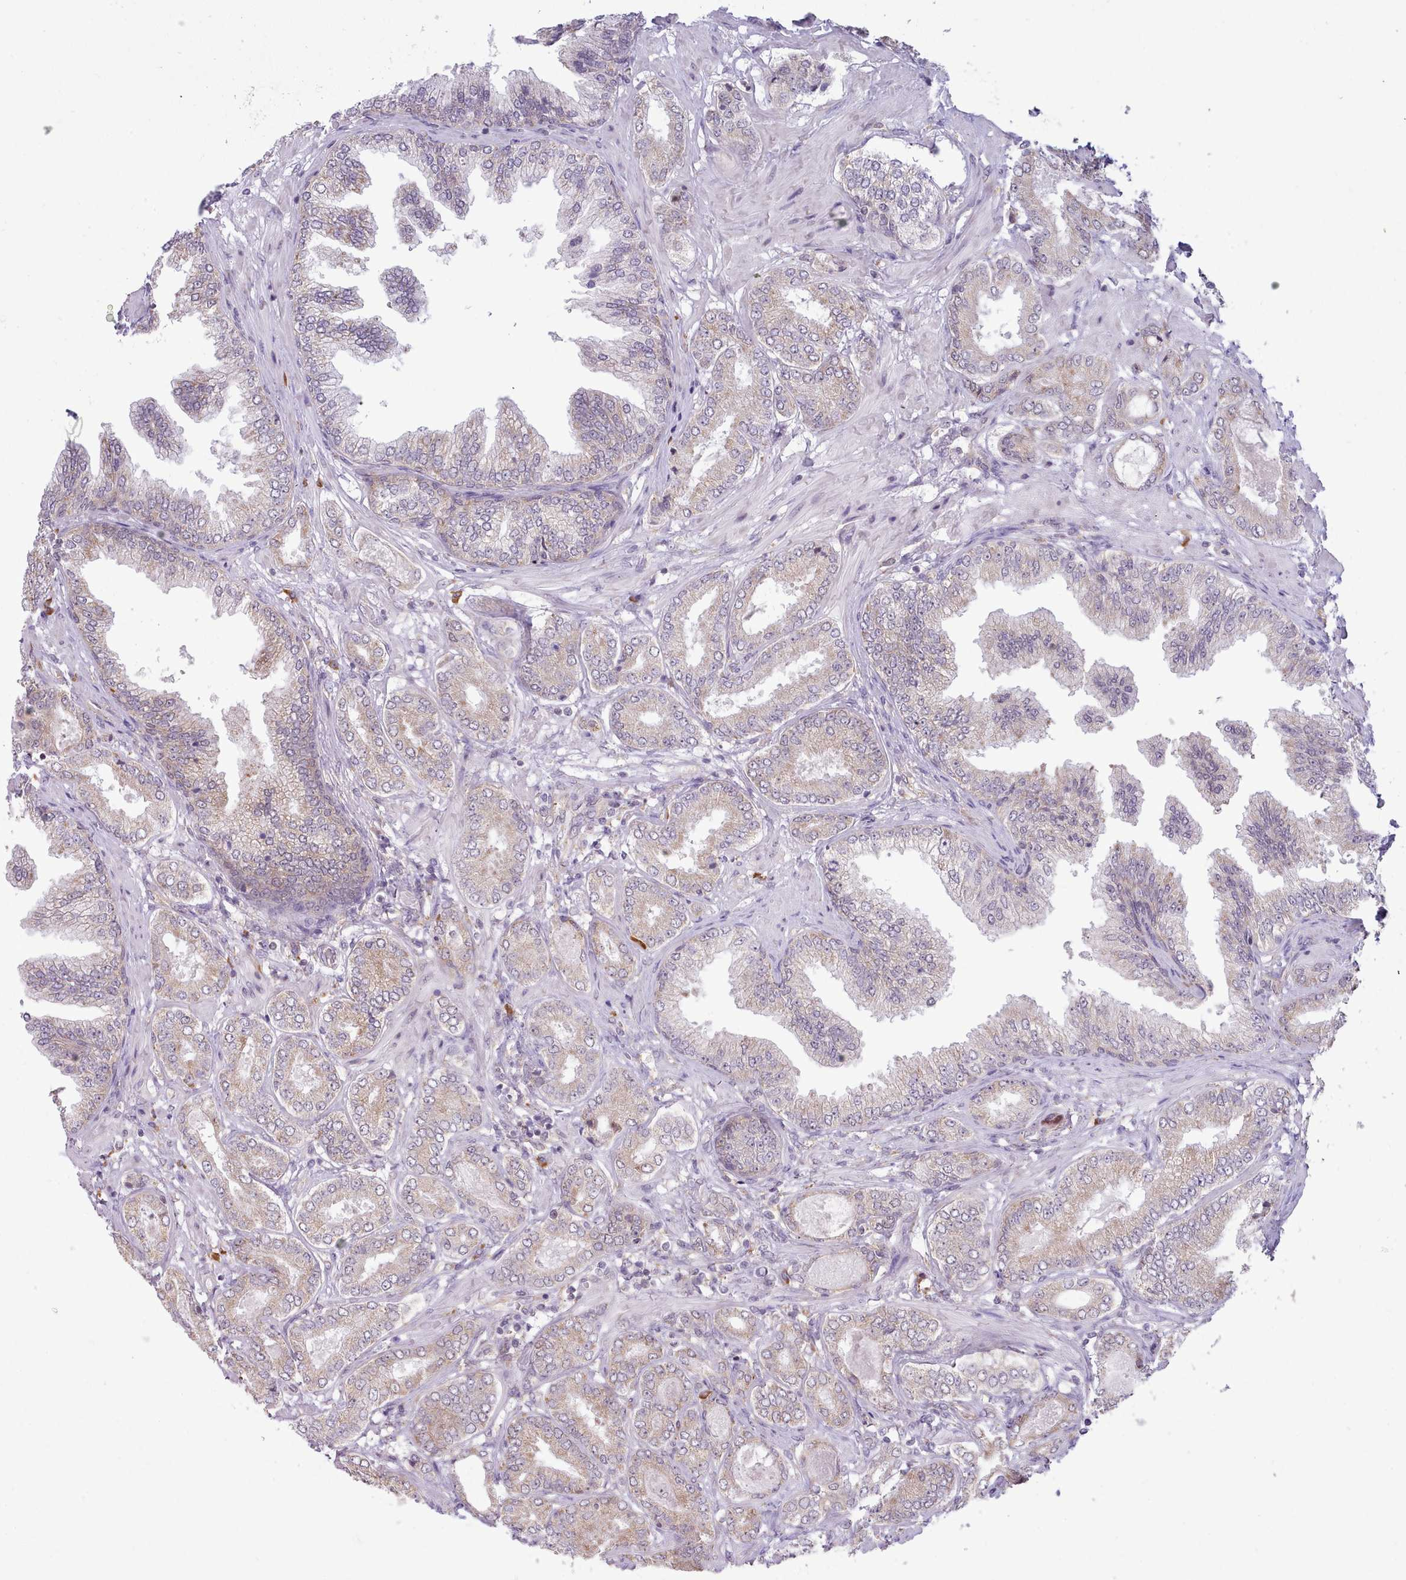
{"staining": {"intensity": "weak", "quantity": ">75%", "location": "cytoplasmic/membranous"}, "tissue": "prostate cancer", "cell_type": "Tumor cells", "image_type": "cancer", "snomed": [{"axis": "morphology", "description": "Adenocarcinoma, Low grade"}, {"axis": "topography", "description": "Prostate"}], "caption": "High-magnification brightfield microscopy of prostate cancer stained with DAB (3,3'-diaminobenzidine) (brown) and counterstained with hematoxylin (blue). tumor cells exhibit weak cytoplasmic/membranous positivity is appreciated in approximately>75% of cells. (DAB (3,3'-diaminobenzidine) IHC with brightfield microscopy, high magnification).", "gene": "SEC61B", "patient": {"sex": "male", "age": 63}}